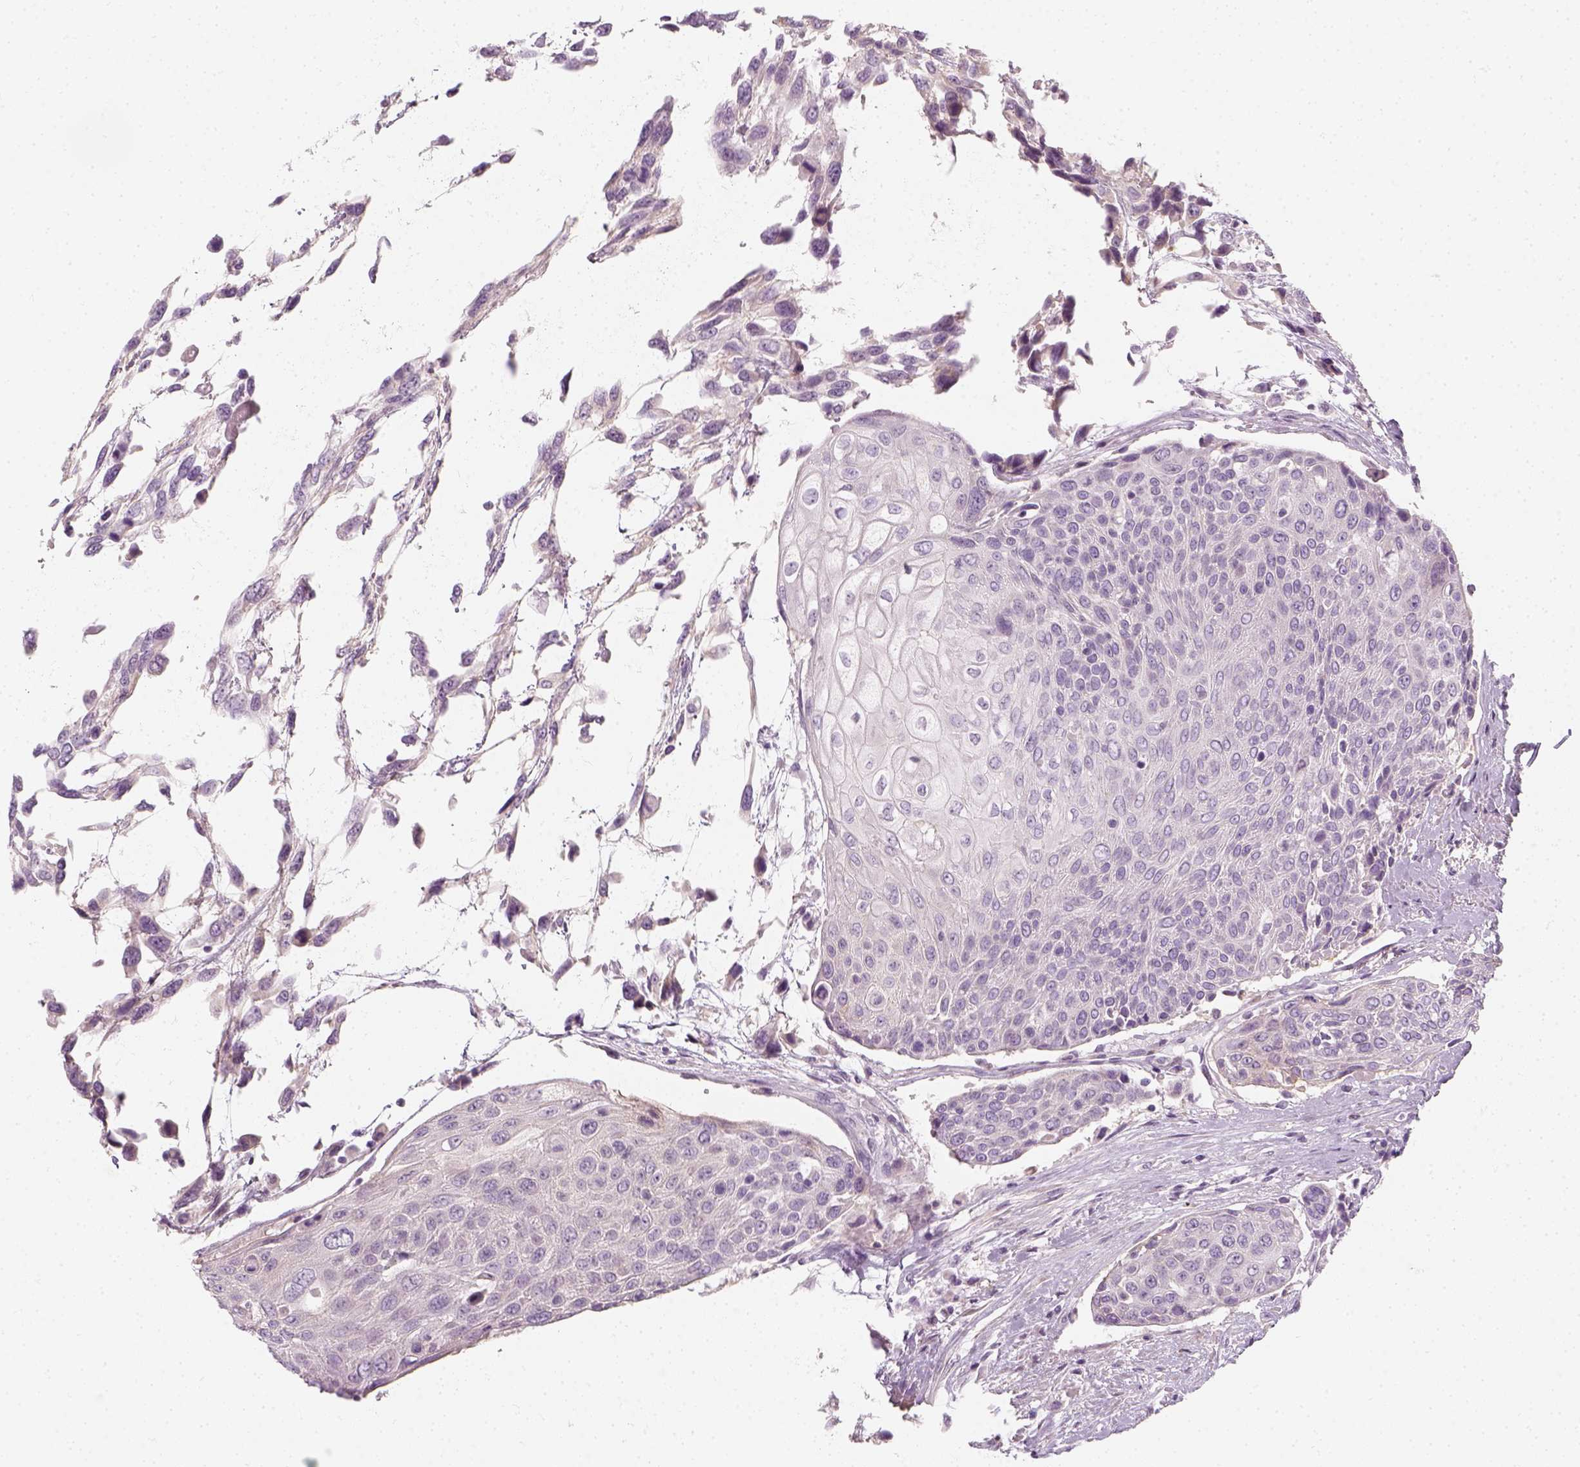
{"staining": {"intensity": "negative", "quantity": "none", "location": "none"}, "tissue": "urothelial cancer", "cell_type": "Tumor cells", "image_type": "cancer", "snomed": [{"axis": "morphology", "description": "Urothelial carcinoma, High grade"}, {"axis": "topography", "description": "Urinary bladder"}], "caption": "This is an immunohistochemistry micrograph of human high-grade urothelial carcinoma. There is no staining in tumor cells.", "gene": "PRAME", "patient": {"sex": "female", "age": 70}}